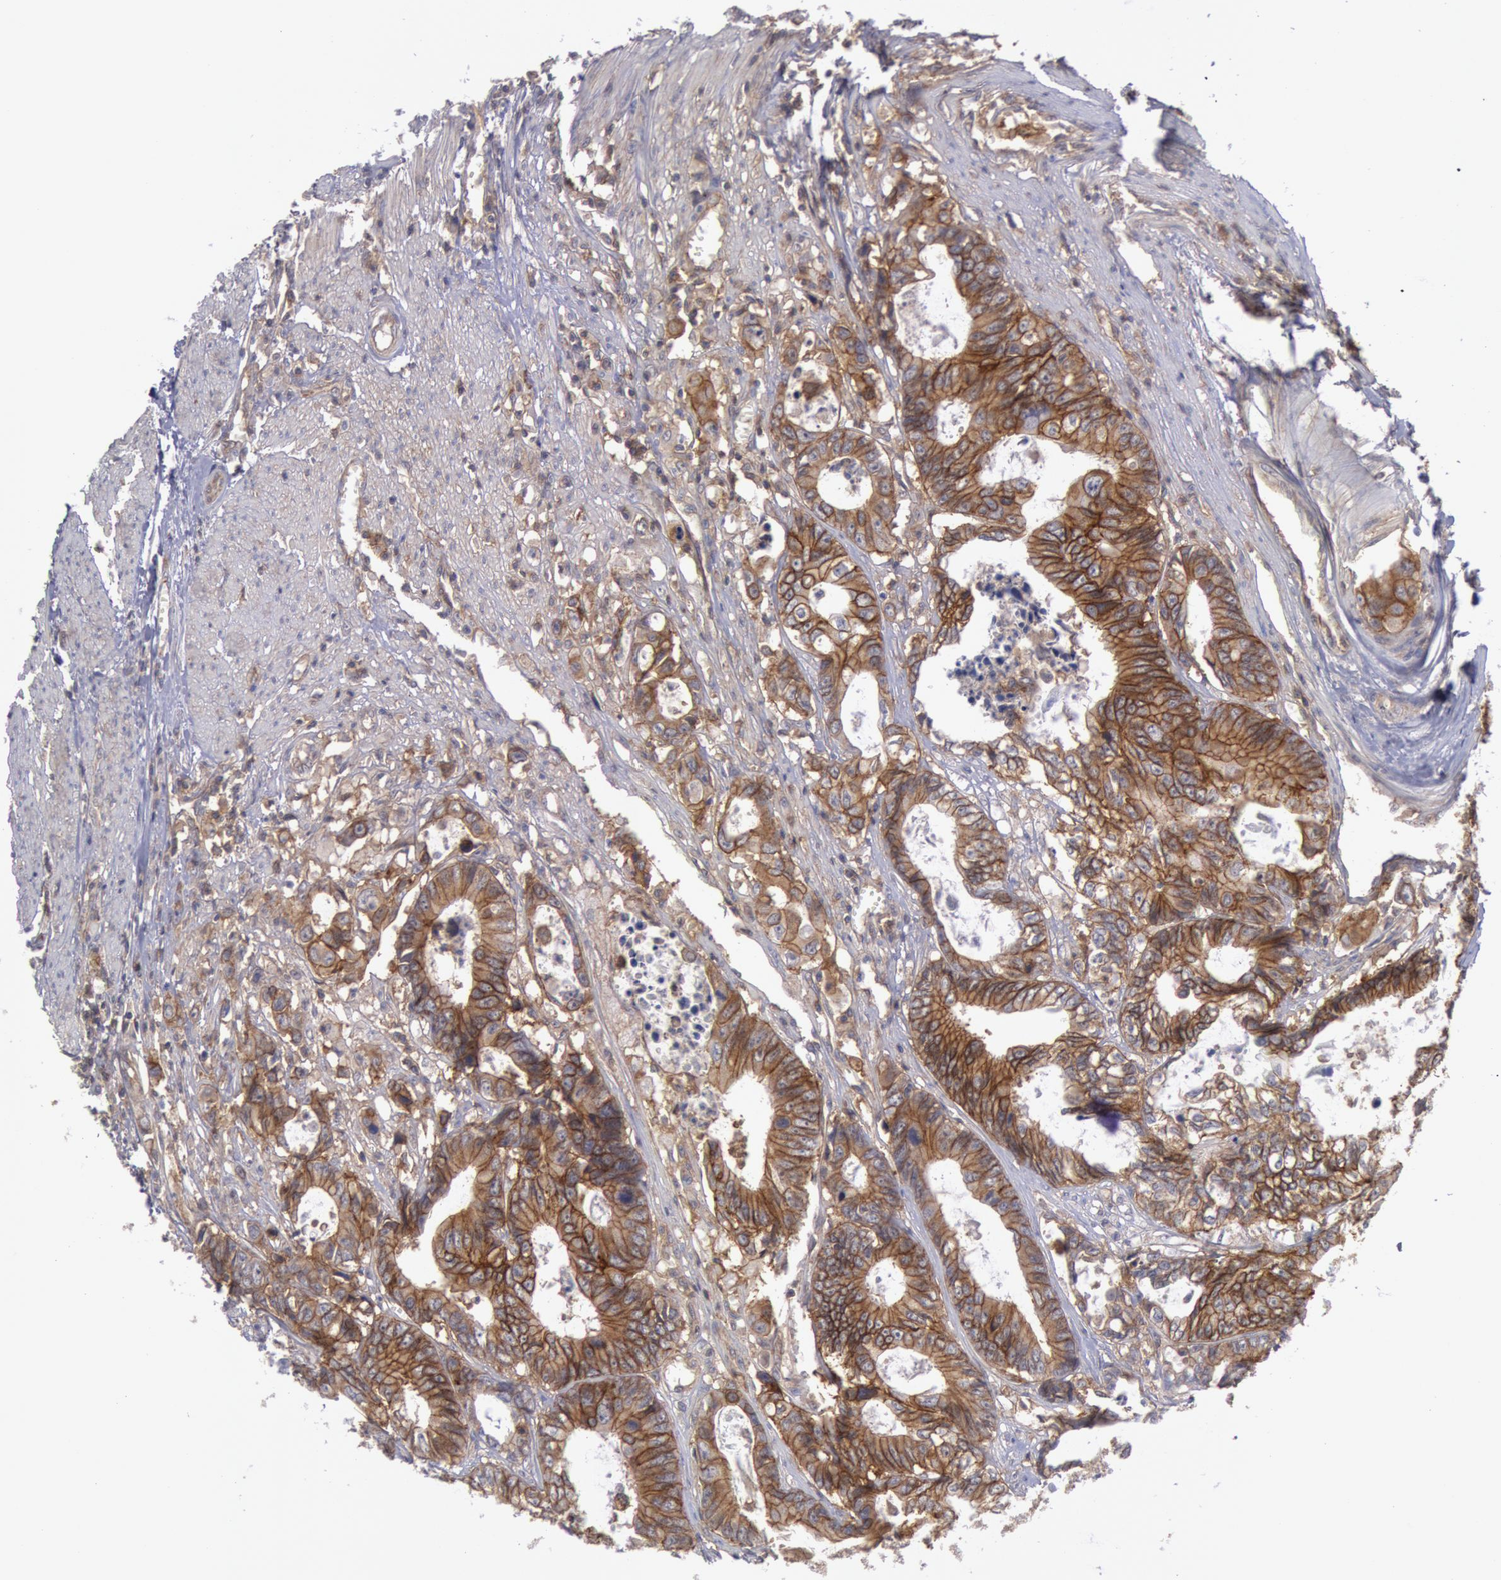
{"staining": {"intensity": "strong", "quantity": ">75%", "location": "cytoplasmic/membranous"}, "tissue": "colorectal cancer", "cell_type": "Tumor cells", "image_type": "cancer", "snomed": [{"axis": "morphology", "description": "Adenocarcinoma, NOS"}, {"axis": "topography", "description": "Rectum"}], "caption": "Immunohistochemistry (IHC) (DAB (3,3'-diaminobenzidine)) staining of human colorectal adenocarcinoma reveals strong cytoplasmic/membranous protein positivity in about >75% of tumor cells. The staining is performed using DAB brown chromogen to label protein expression. The nuclei are counter-stained blue using hematoxylin.", "gene": "STX4", "patient": {"sex": "female", "age": 98}}